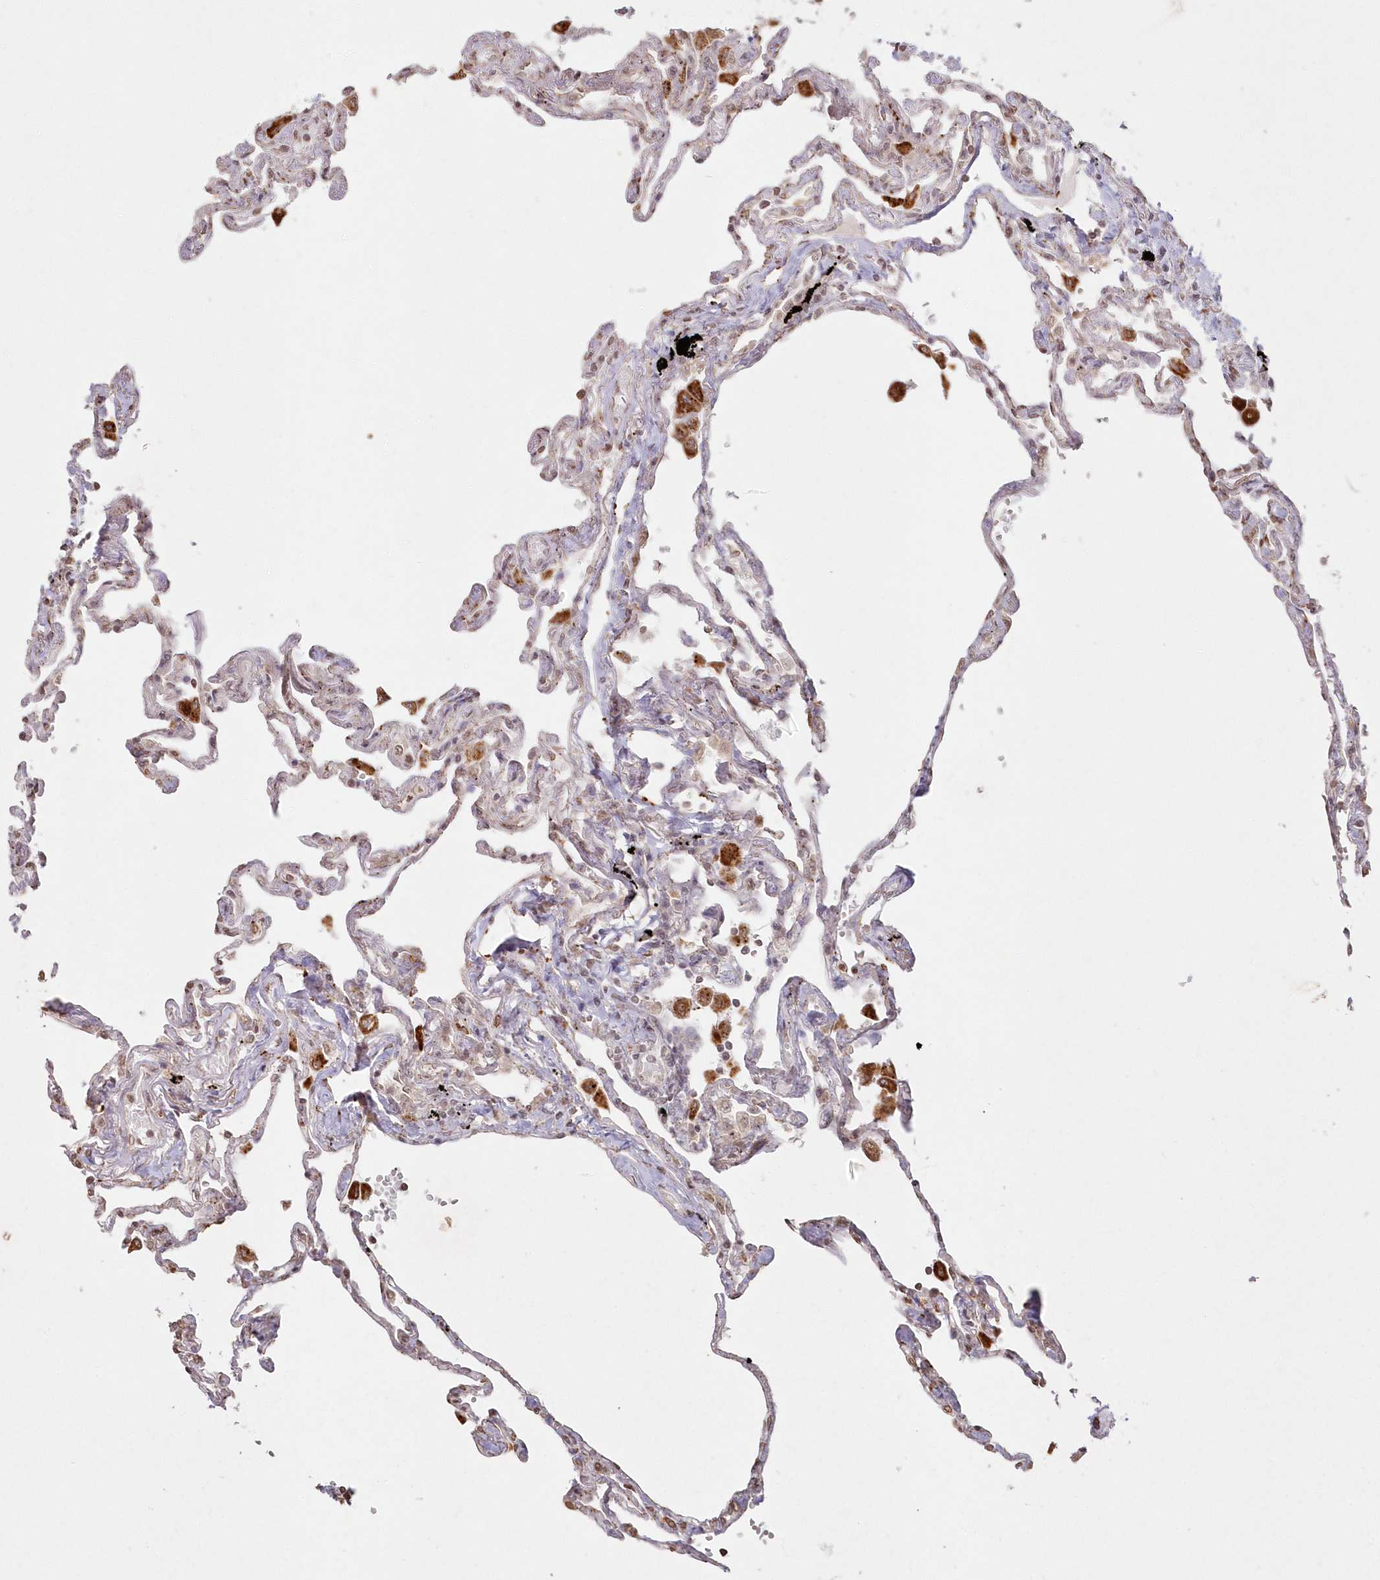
{"staining": {"intensity": "weak", "quantity": "25%-75%", "location": "cytoplasmic/membranous"}, "tissue": "lung", "cell_type": "Alveolar cells", "image_type": "normal", "snomed": [{"axis": "morphology", "description": "Normal tissue, NOS"}, {"axis": "topography", "description": "Lung"}], "caption": "IHC histopathology image of unremarkable lung: lung stained using immunohistochemistry (IHC) shows low levels of weak protein expression localized specifically in the cytoplasmic/membranous of alveolar cells, appearing as a cytoplasmic/membranous brown color.", "gene": "ARSB", "patient": {"sex": "female", "age": 67}}